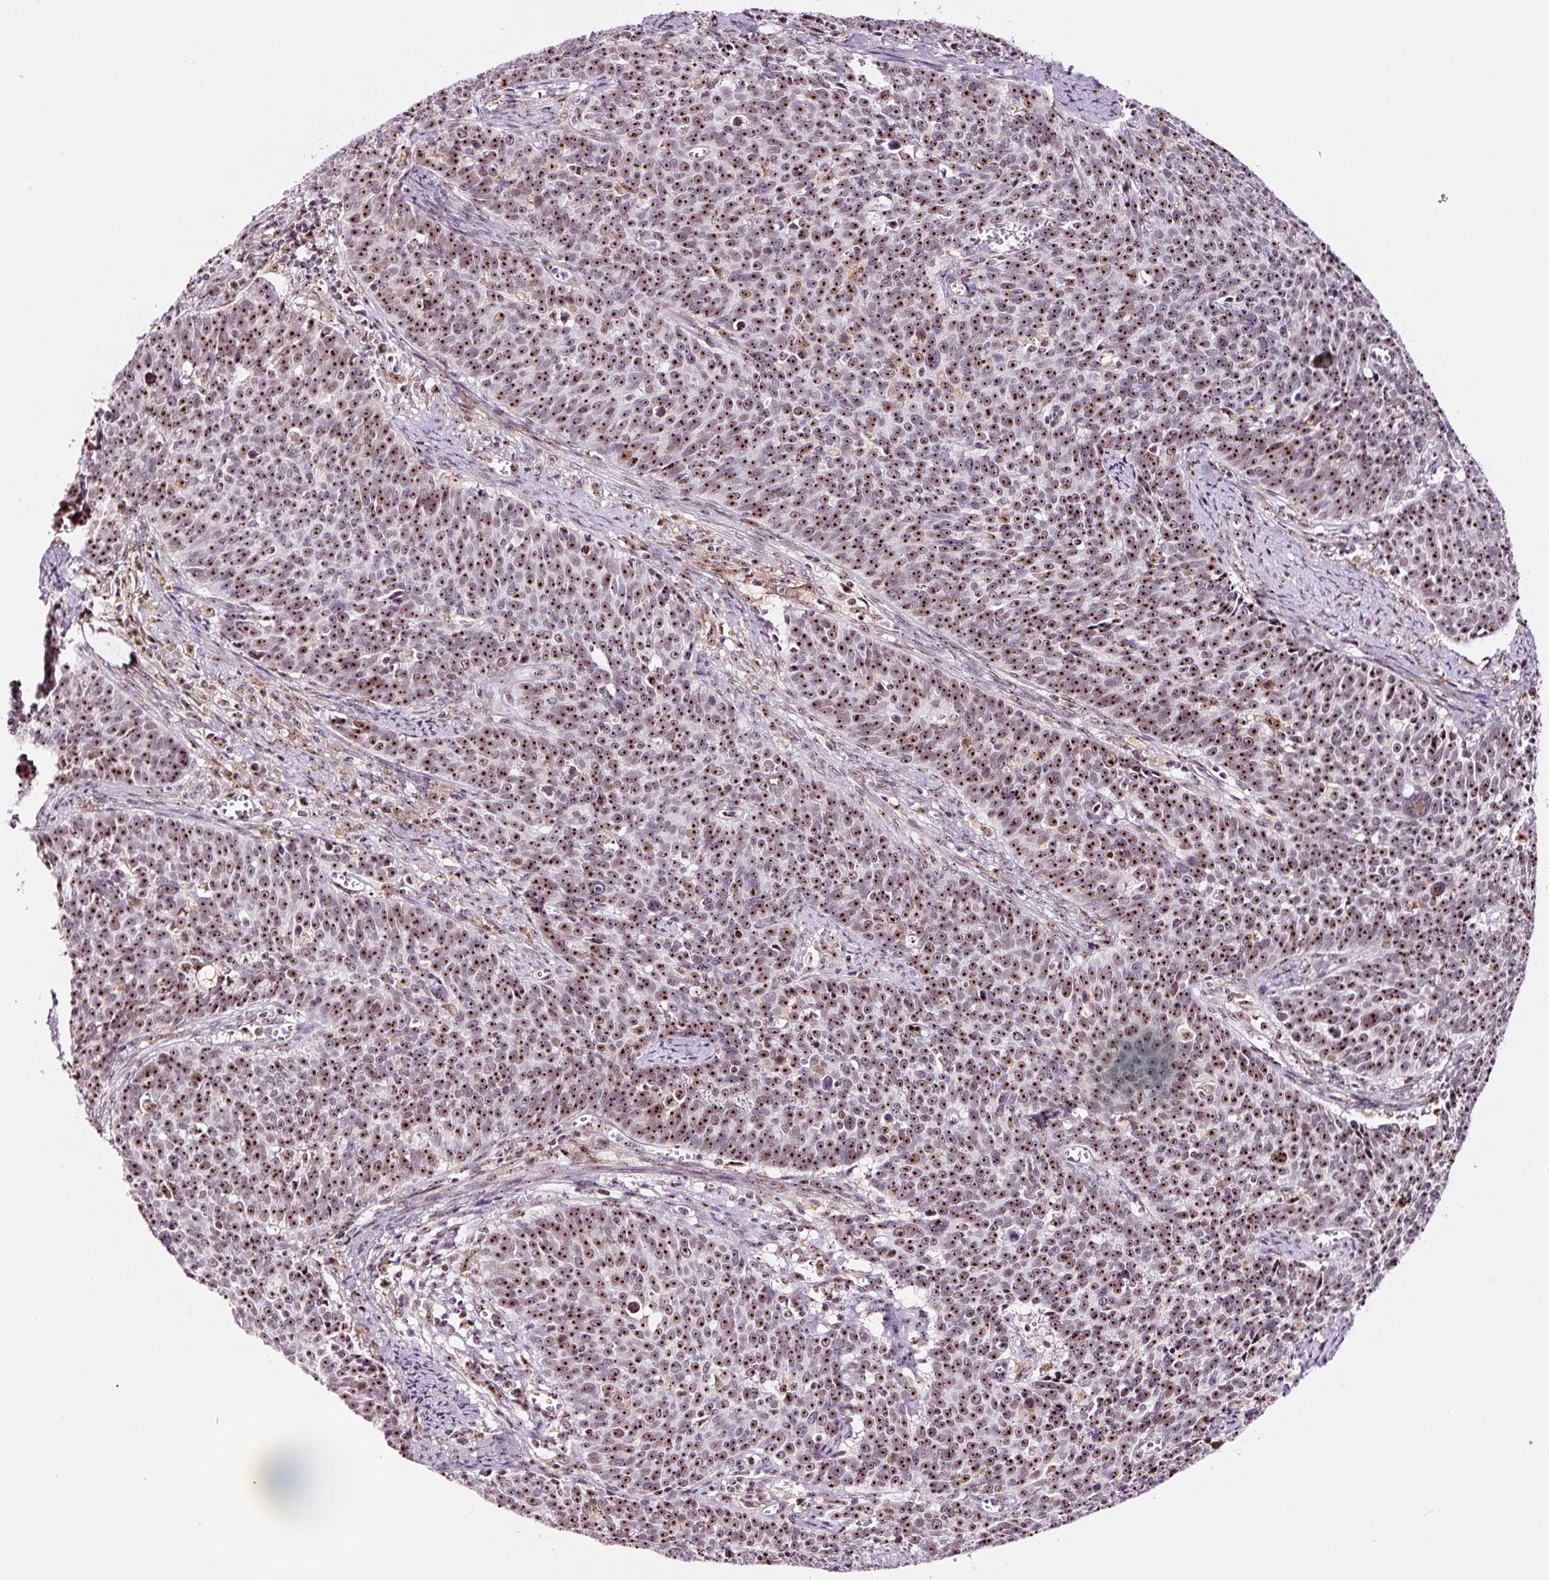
{"staining": {"intensity": "moderate", "quantity": ">75%", "location": "nuclear"}, "tissue": "cervical cancer", "cell_type": "Tumor cells", "image_type": "cancer", "snomed": [{"axis": "morphology", "description": "Squamous cell carcinoma, NOS"}, {"axis": "topography", "description": "Cervix"}], "caption": "An image of human cervical cancer (squamous cell carcinoma) stained for a protein displays moderate nuclear brown staining in tumor cells.", "gene": "GNL3", "patient": {"sex": "female", "age": 39}}